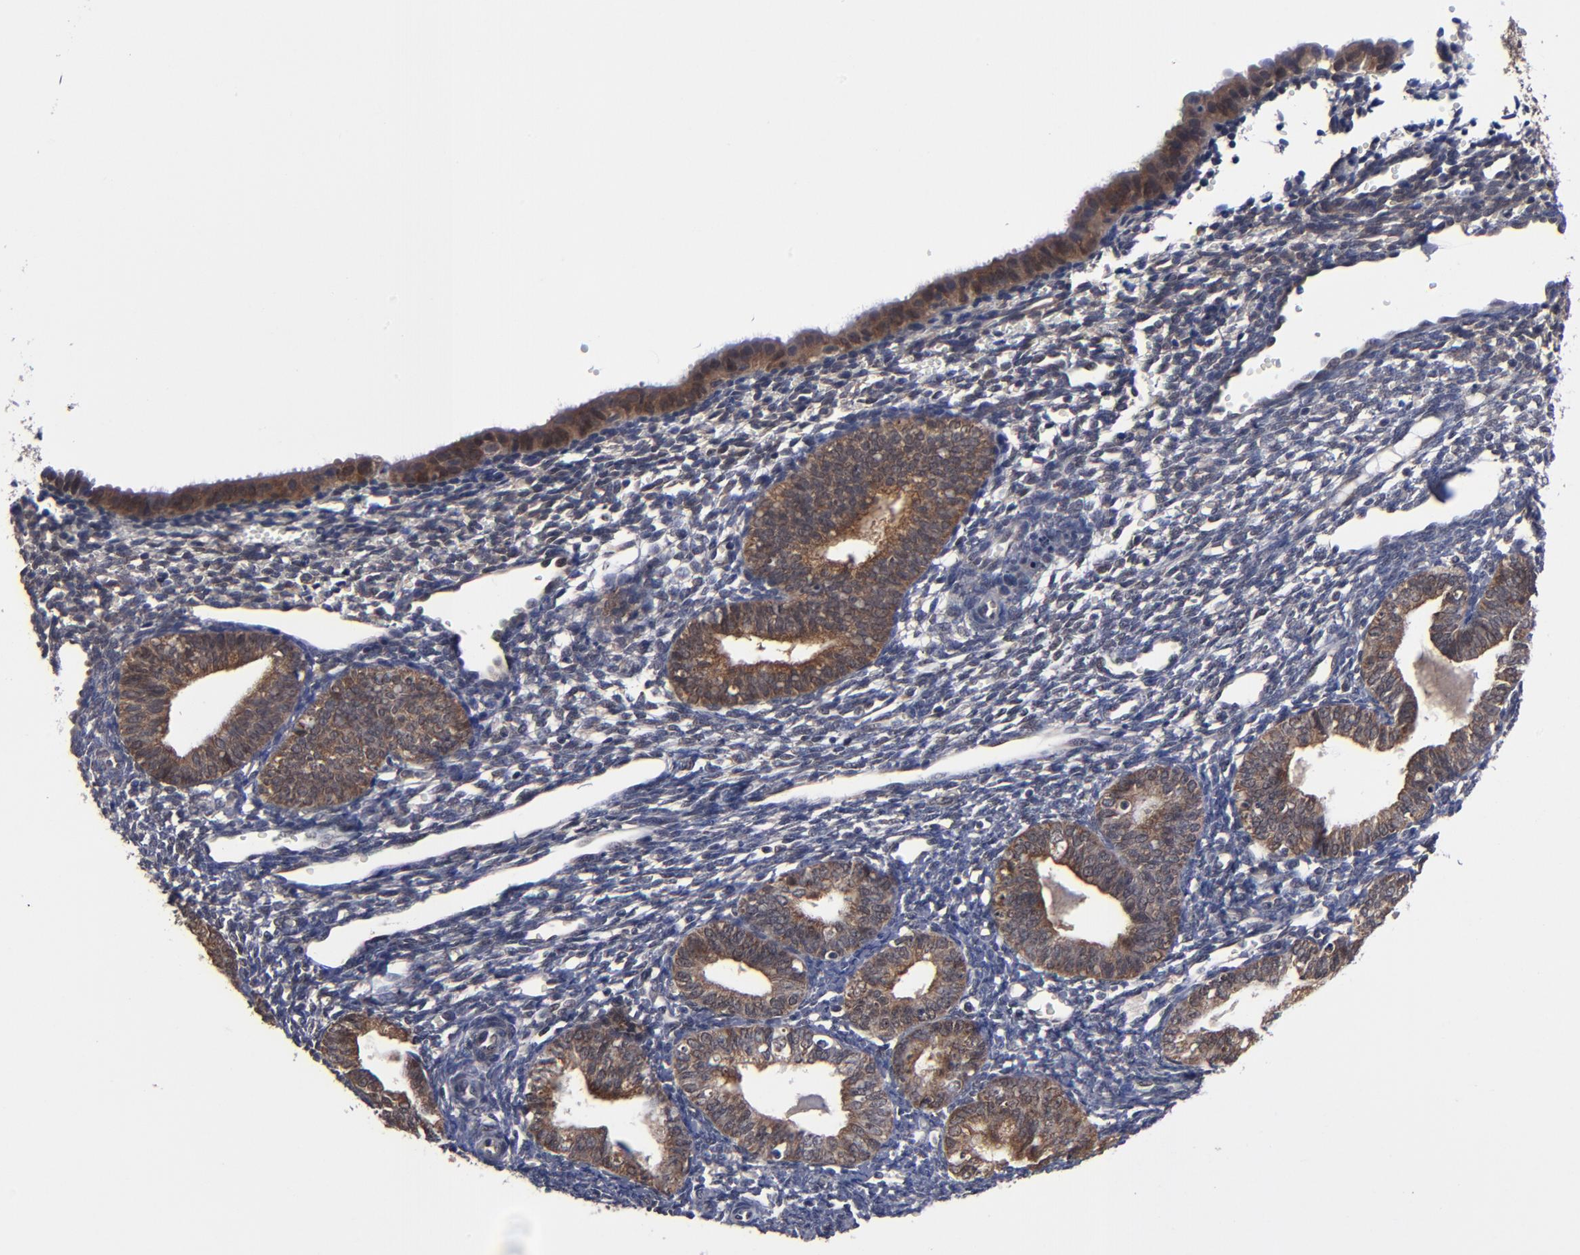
{"staining": {"intensity": "weak", "quantity": "<25%", "location": "cytoplasmic/membranous"}, "tissue": "endometrium", "cell_type": "Cells in endometrial stroma", "image_type": "normal", "snomed": [{"axis": "morphology", "description": "Normal tissue, NOS"}, {"axis": "topography", "description": "Endometrium"}], "caption": "Endometrium stained for a protein using immunohistochemistry (IHC) shows no positivity cells in endometrial stroma.", "gene": "ALG13", "patient": {"sex": "female", "age": 61}}